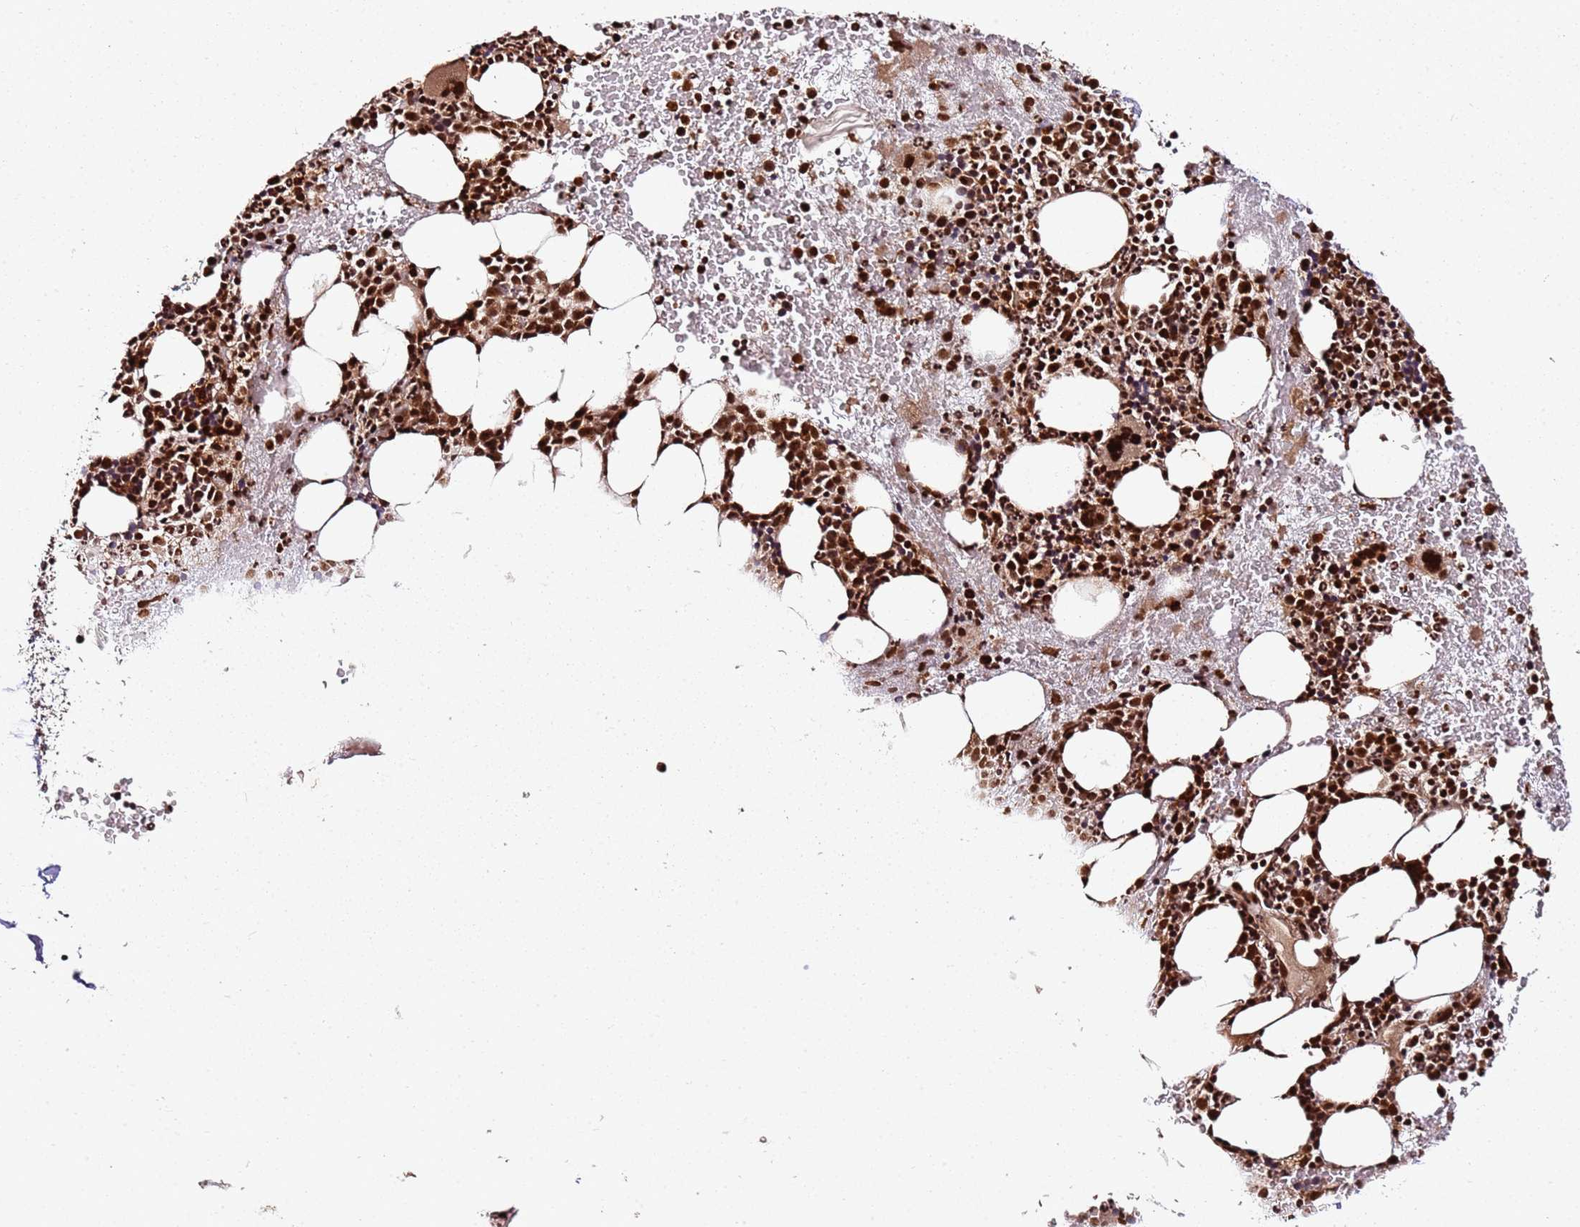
{"staining": {"intensity": "strong", "quantity": ">75%", "location": "nuclear"}, "tissue": "bone marrow", "cell_type": "Hematopoietic cells", "image_type": "normal", "snomed": [{"axis": "morphology", "description": "Normal tissue, NOS"}, {"axis": "topography", "description": "Bone marrow"}], "caption": "High-power microscopy captured an IHC histopathology image of normal bone marrow, revealing strong nuclear staining in about >75% of hematopoietic cells.", "gene": "XRN2", "patient": {"sex": "male", "age": 64}}